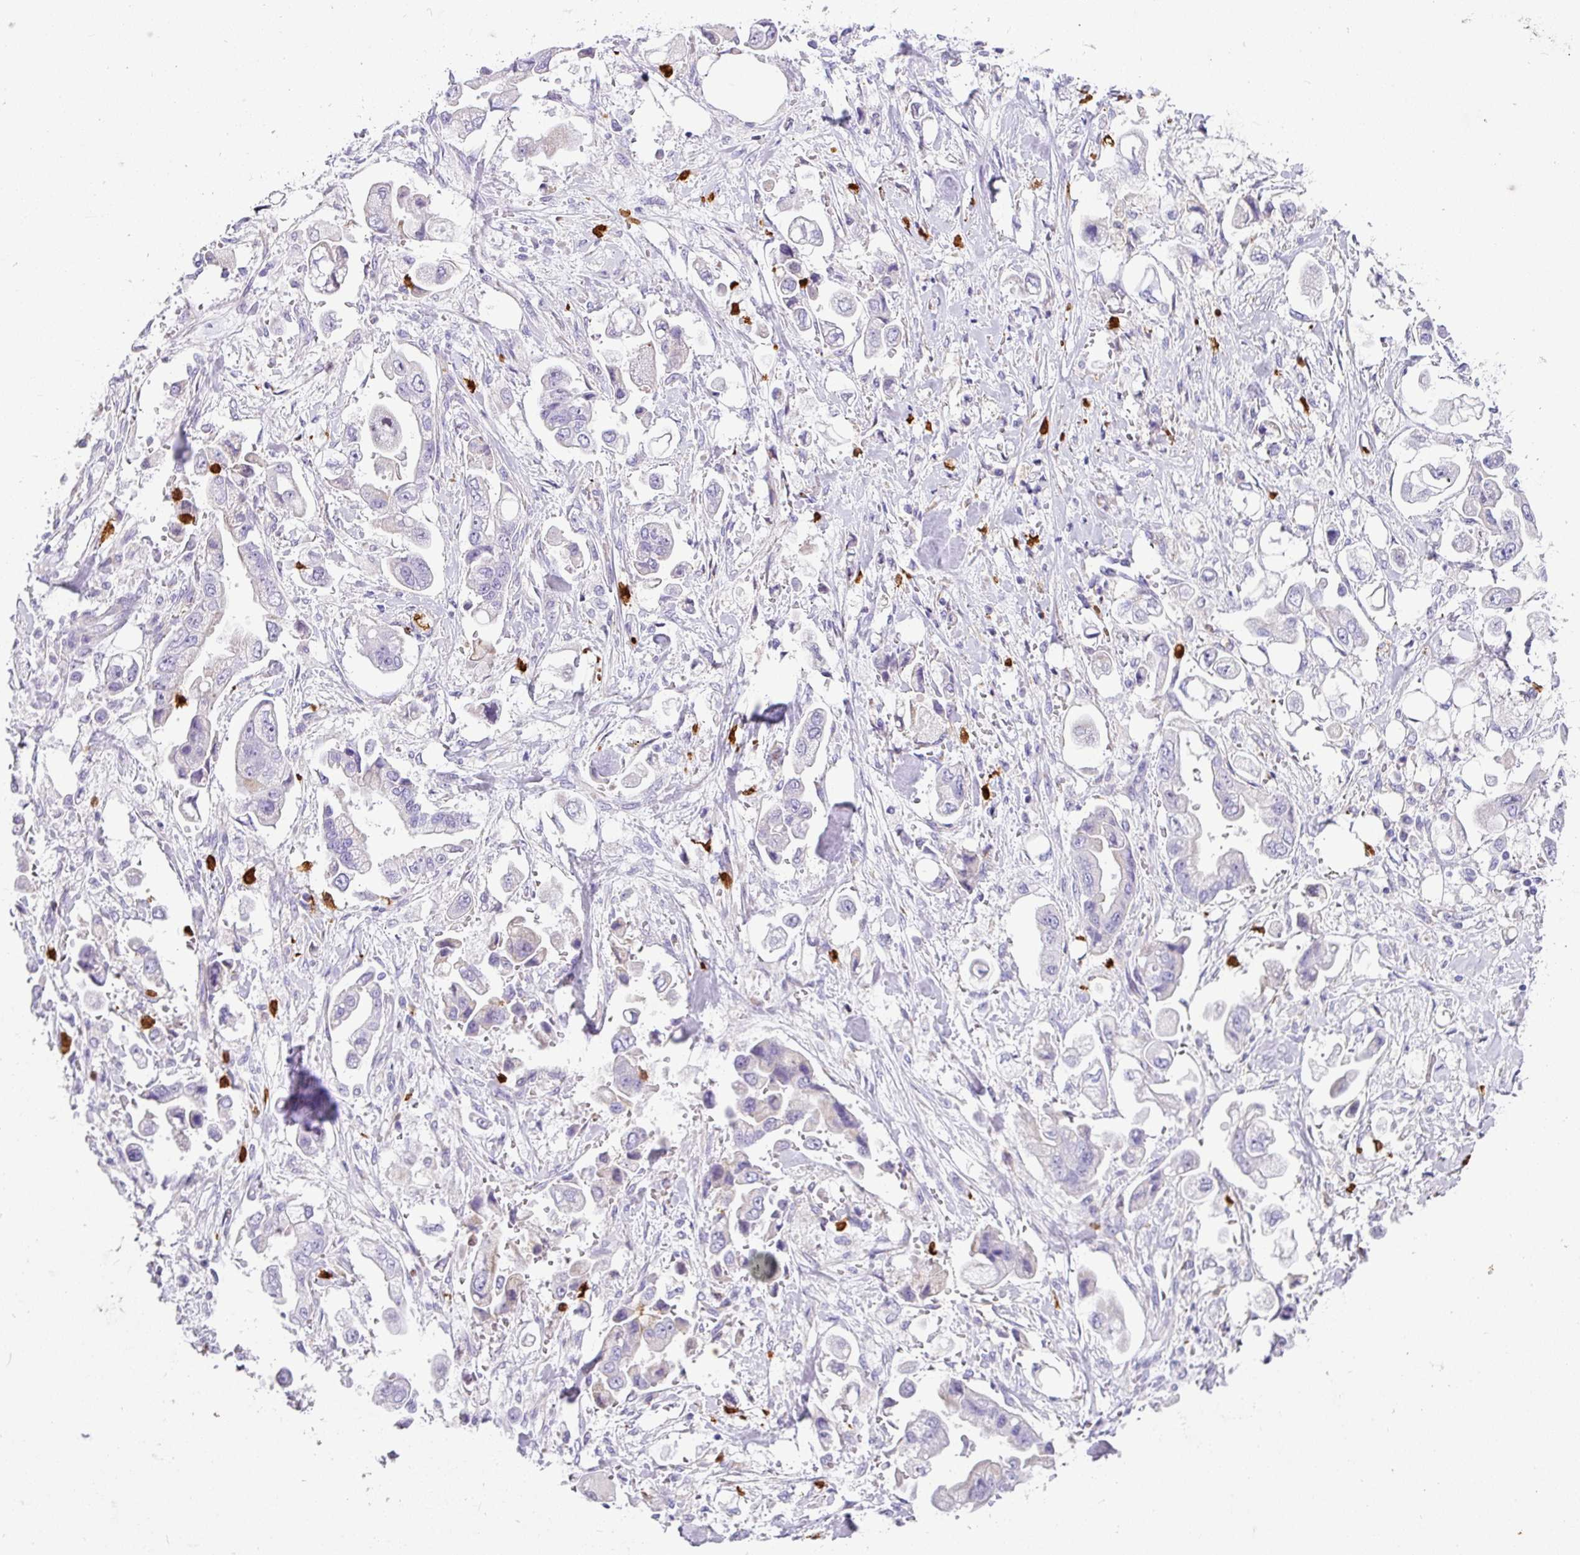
{"staining": {"intensity": "negative", "quantity": "none", "location": "none"}, "tissue": "stomach cancer", "cell_type": "Tumor cells", "image_type": "cancer", "snomed": [{"axis": "morphology", "description": "Adenocarcinoma, NOS"}, {"axis": "topography", "description": "Stomach"}], "caption": "Human stomach cancer (adenocarcinoma) stained for a protein using immunohistochemistry displays no positivity in tumor cells.", "gene": "SH2D3C", "patient": {"sex": "male", "age": 62}}